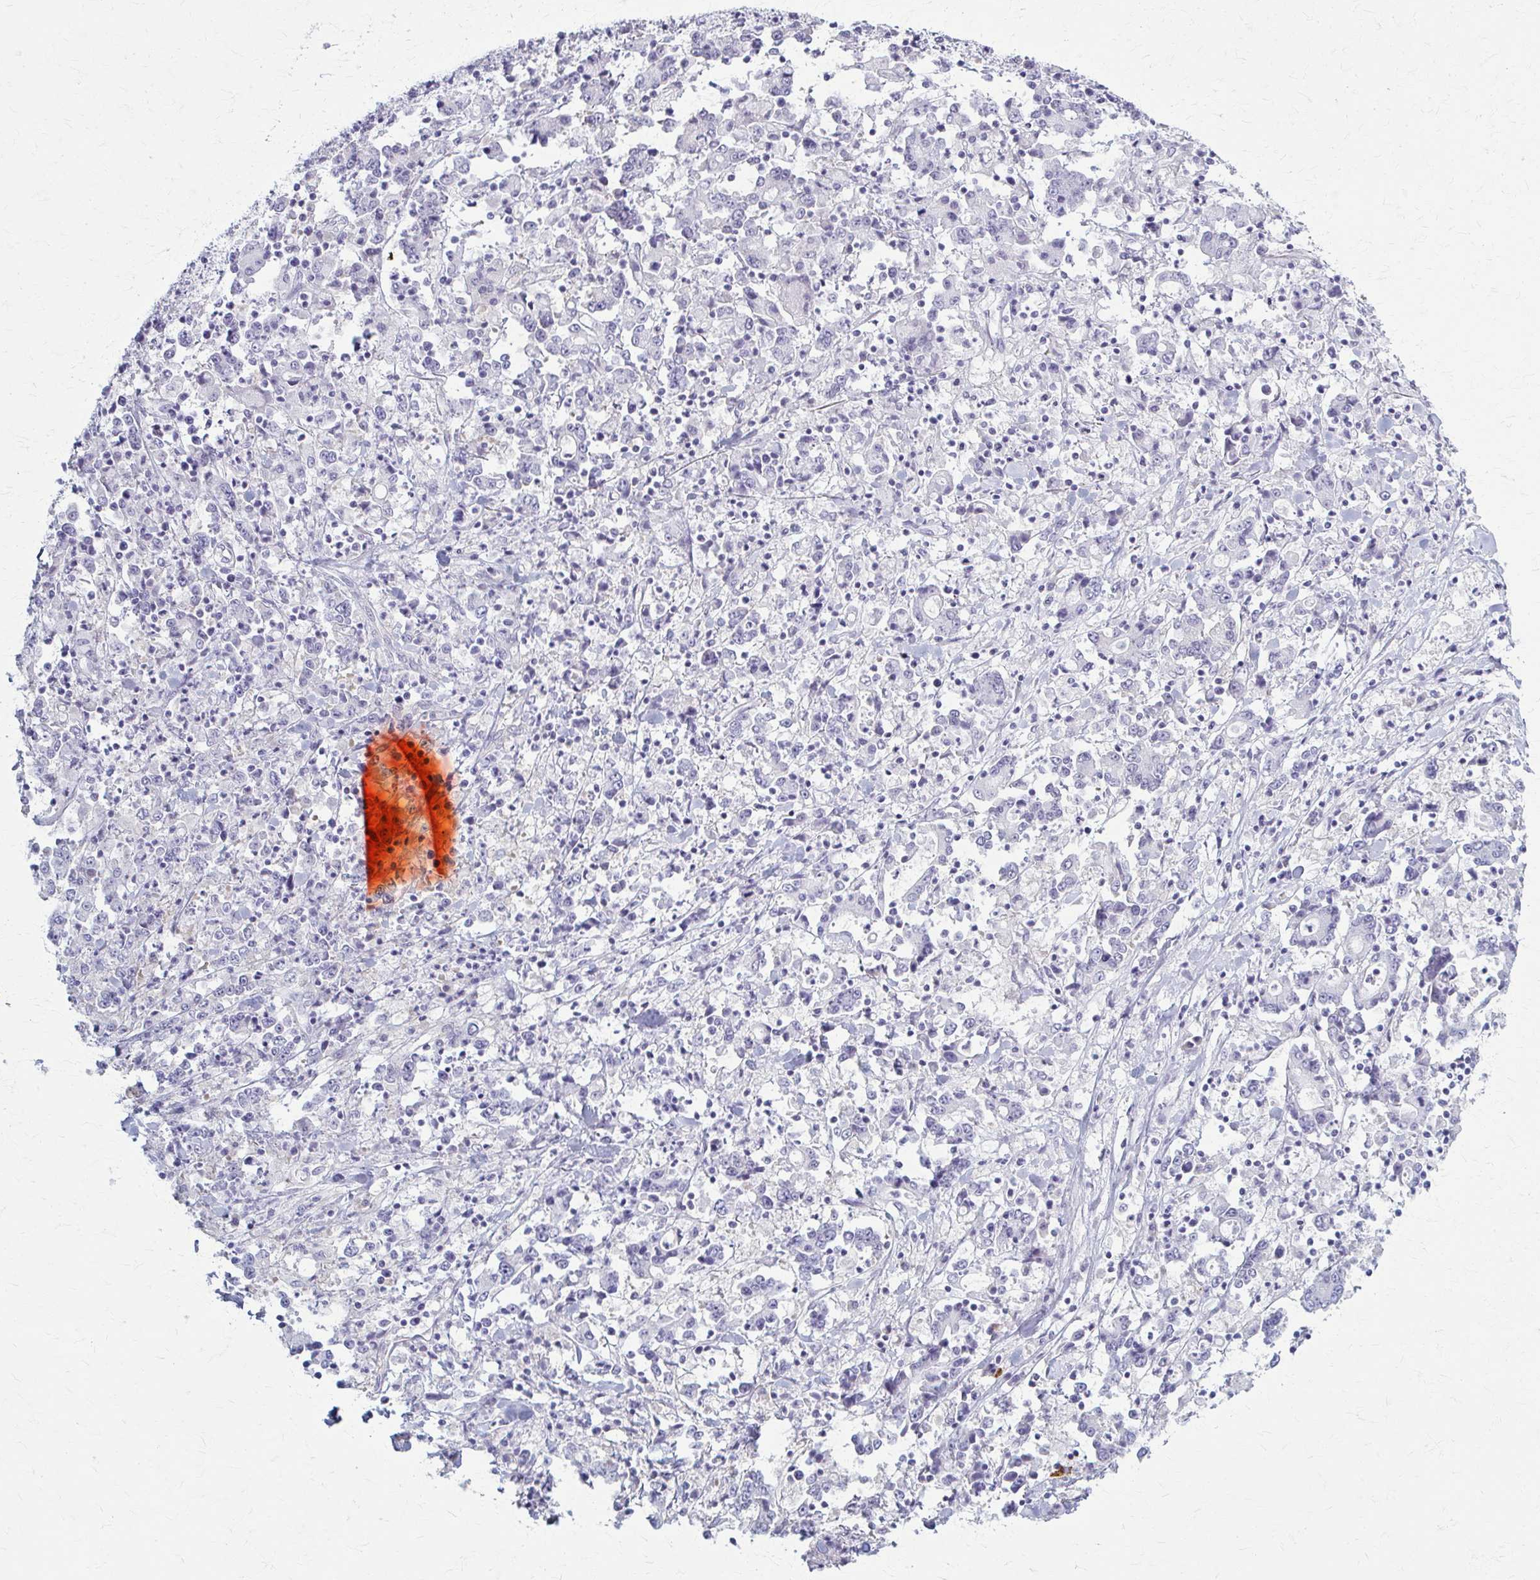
{"staining": {"intensity": "negative", "quantity": "none", "location": "none"}, "tissue": "stomach cancer", "cell_type": "Tumor cells", "image_type": "cancer", "snomed": [{"axis": "morphology", "description": "Adenocarcinoma, NOS"}, {"axis": "topography", "description": "Stomach, upper"}], "caption": "IHC of human adenocarcinoma (stomach) exhibits no expression in tumor cells.", "gene": "PRKRA", "patient": {"sex": "male", "age": 68}}